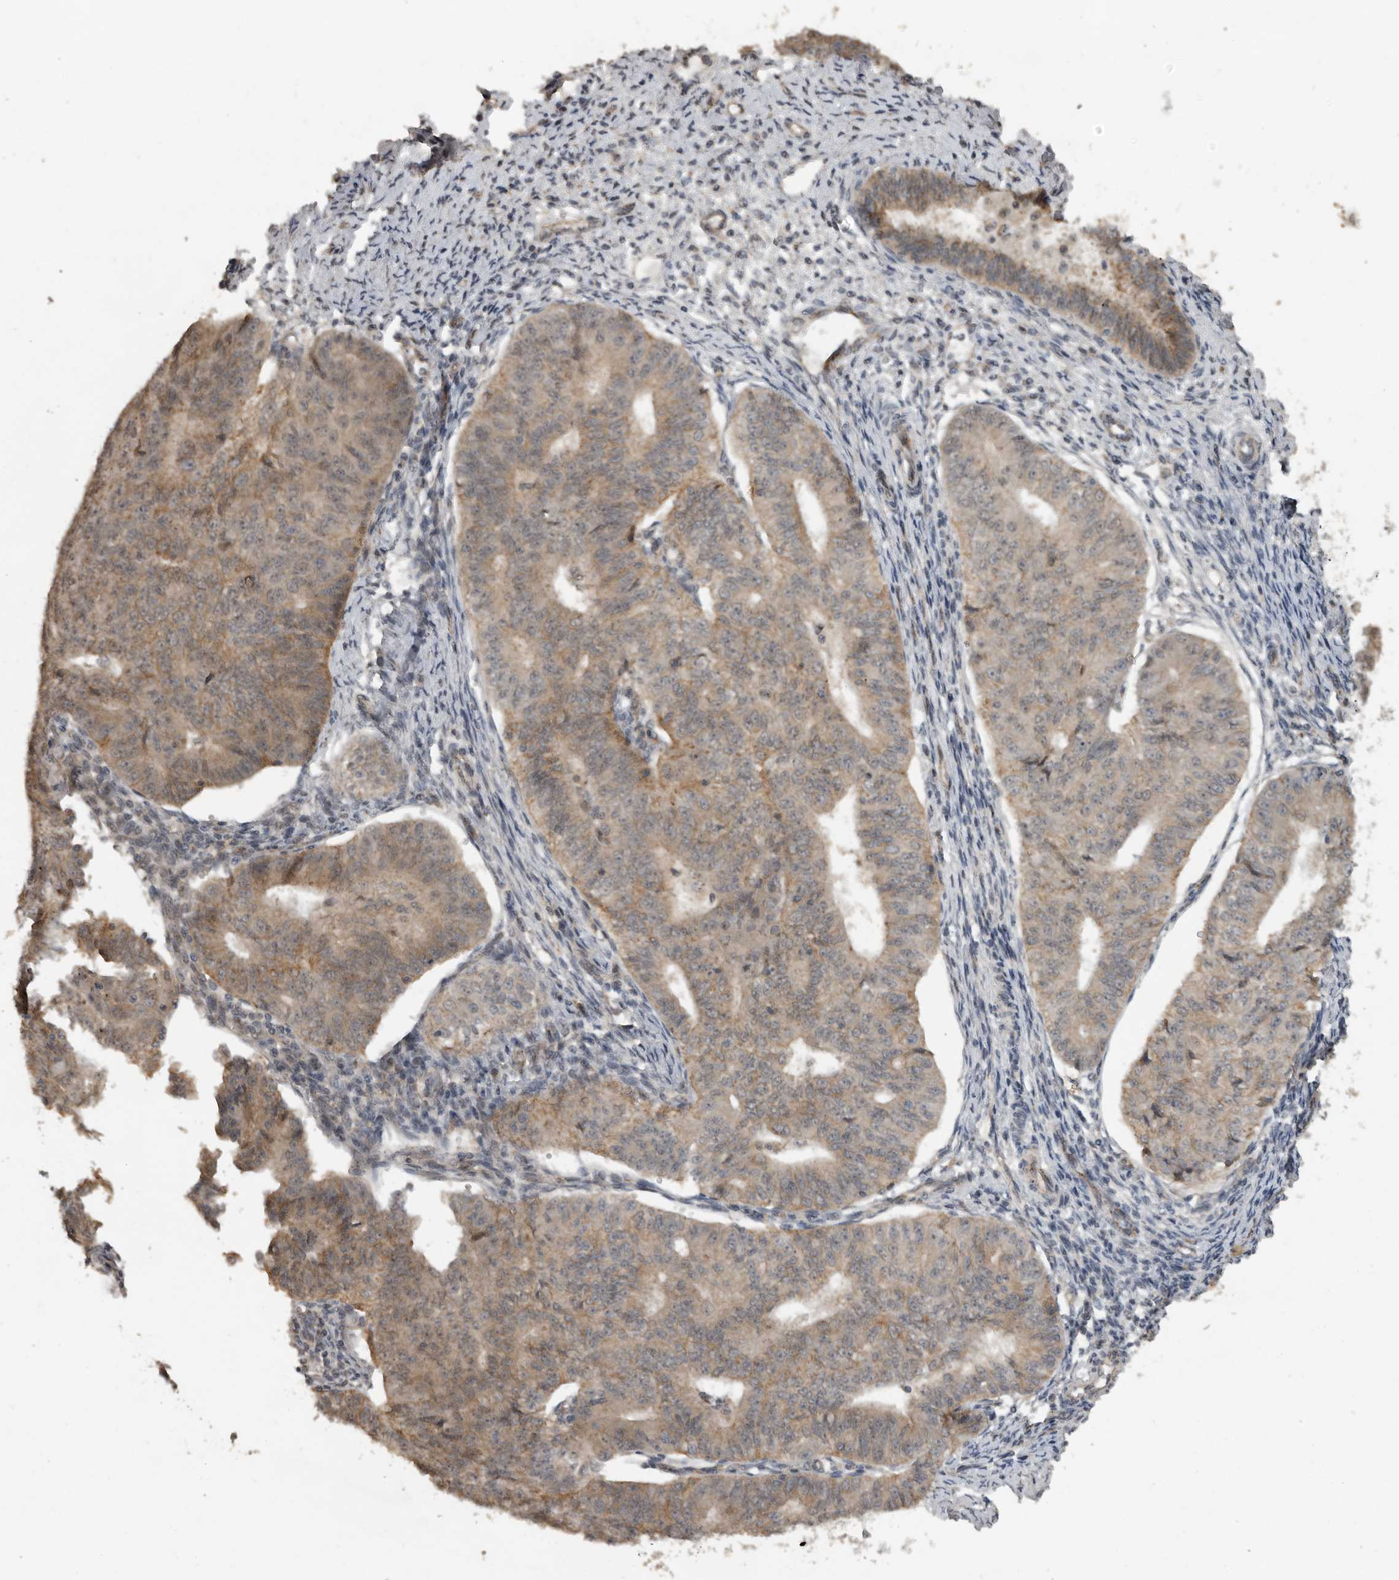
{"staining": {"intensity": "weak", "quantity": "25%-75%", "location": "cytoplasmic/membranous"}, "tissue": "endometrial cancer", "cell_type": "Tumor cells", "image_type": "cancer", "snomed": [{"axis": "morphology", "description": "Adenocarcinoma, NOS"}, {"axis": "topography", "description": "Endometrium"}], "caption": "Human endometrial cancer (adenocarcinoma) stained with a protein marker shows weak staining in tumor cells.", "gene": "CEP350", "patient": {"sex": "female", "age": 32}}